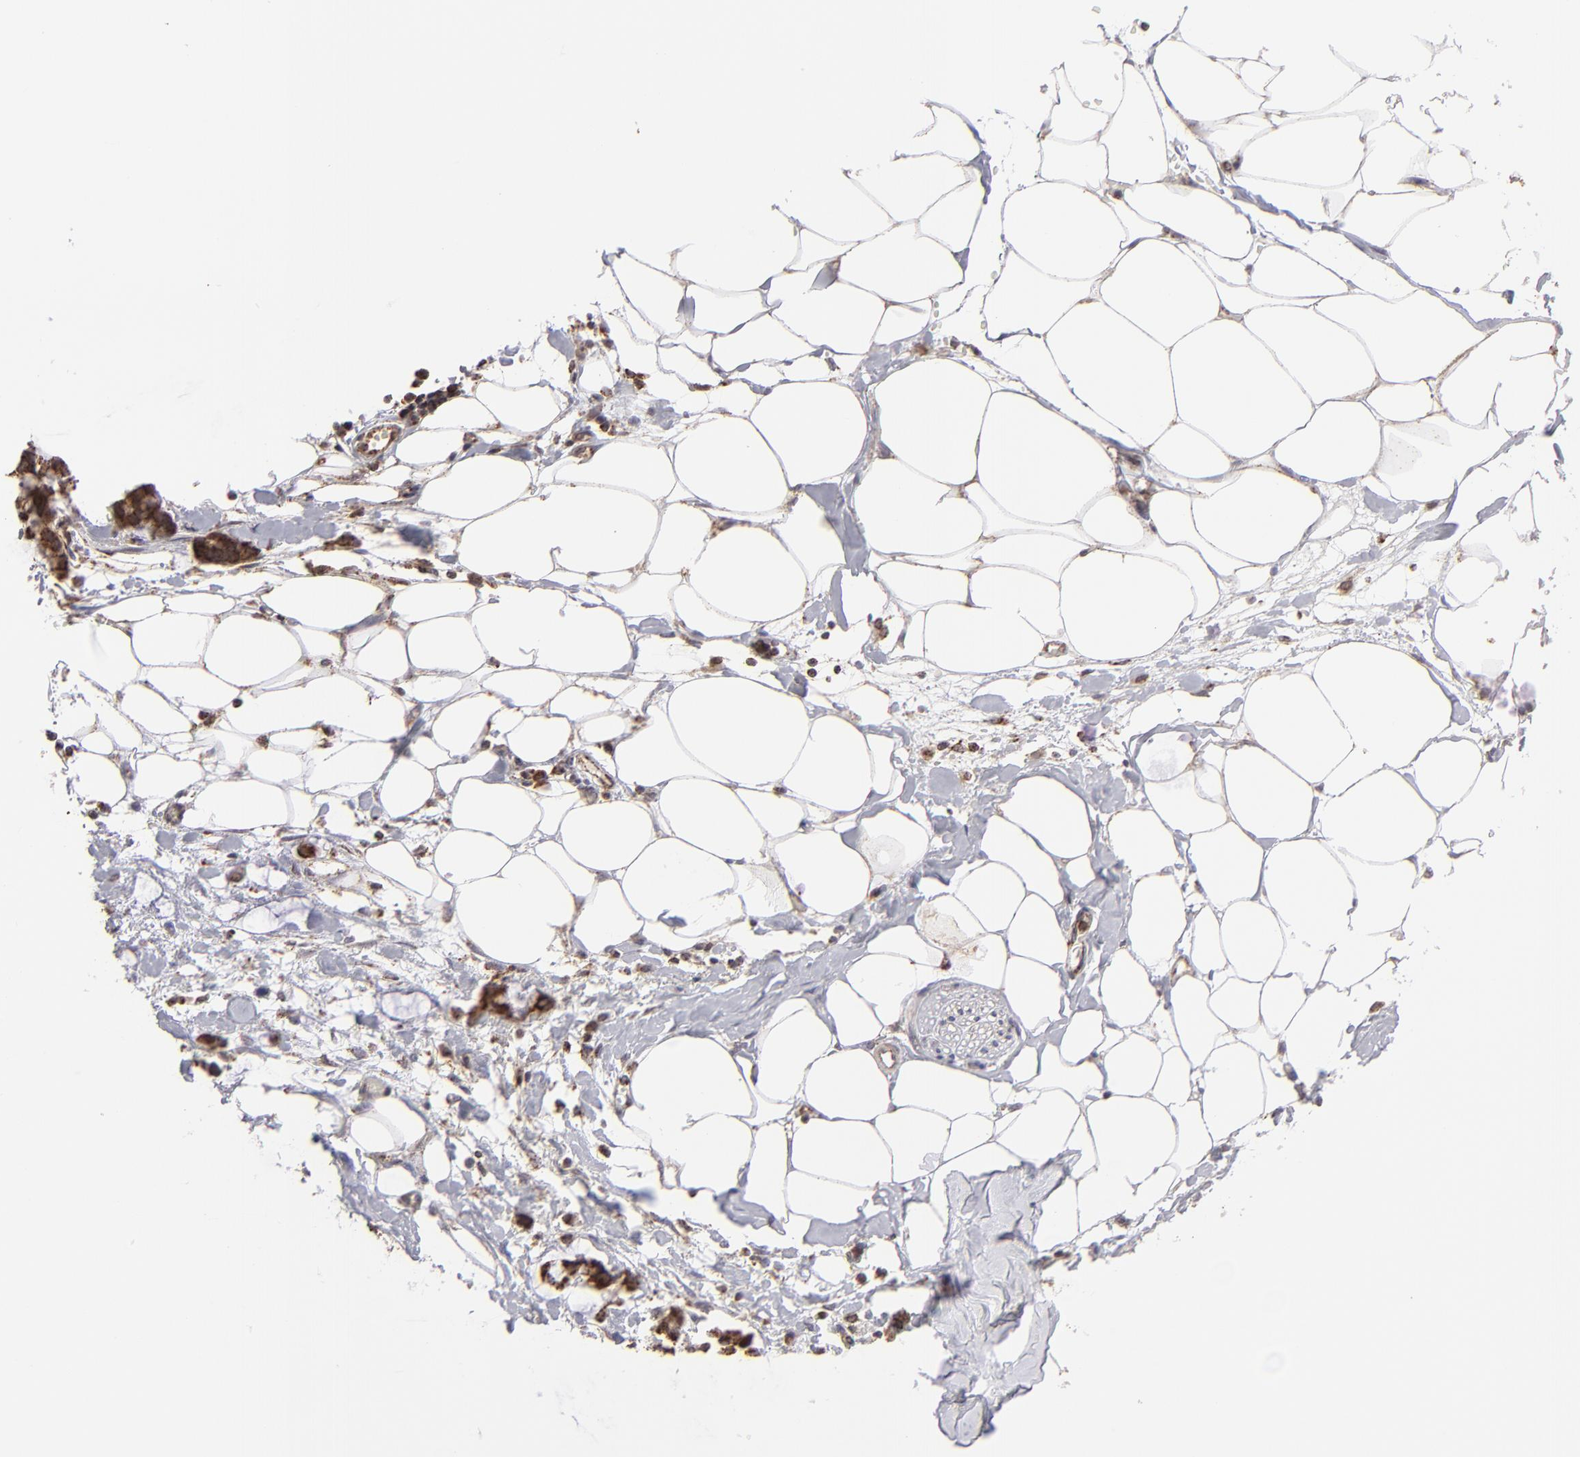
{"staining": {"intensity": "negative", "quantity": "none", "location": "none"}, "tissue": "adipose tissue", "cell_type": "Adipocytes", "image_type": "normal", "snomed": [{"axis": "morphology", "description": "Normal tissue, NOS"}, {"axis": "morphology", "description": "Adenocarcinoma, NOS"}, {"axis": "topography", "description": "Colon"}, {"axis": "topography", "description": "Peripheral nerve tissue"}], "caption": "DAB (3,3'-diaminobenzidine) immunohistochemical staining of benign human adipose tissue shows no significant expression in adipocytes.", "gene": "SLC15A1", "patient": {"sex": "male", "age": 14}}